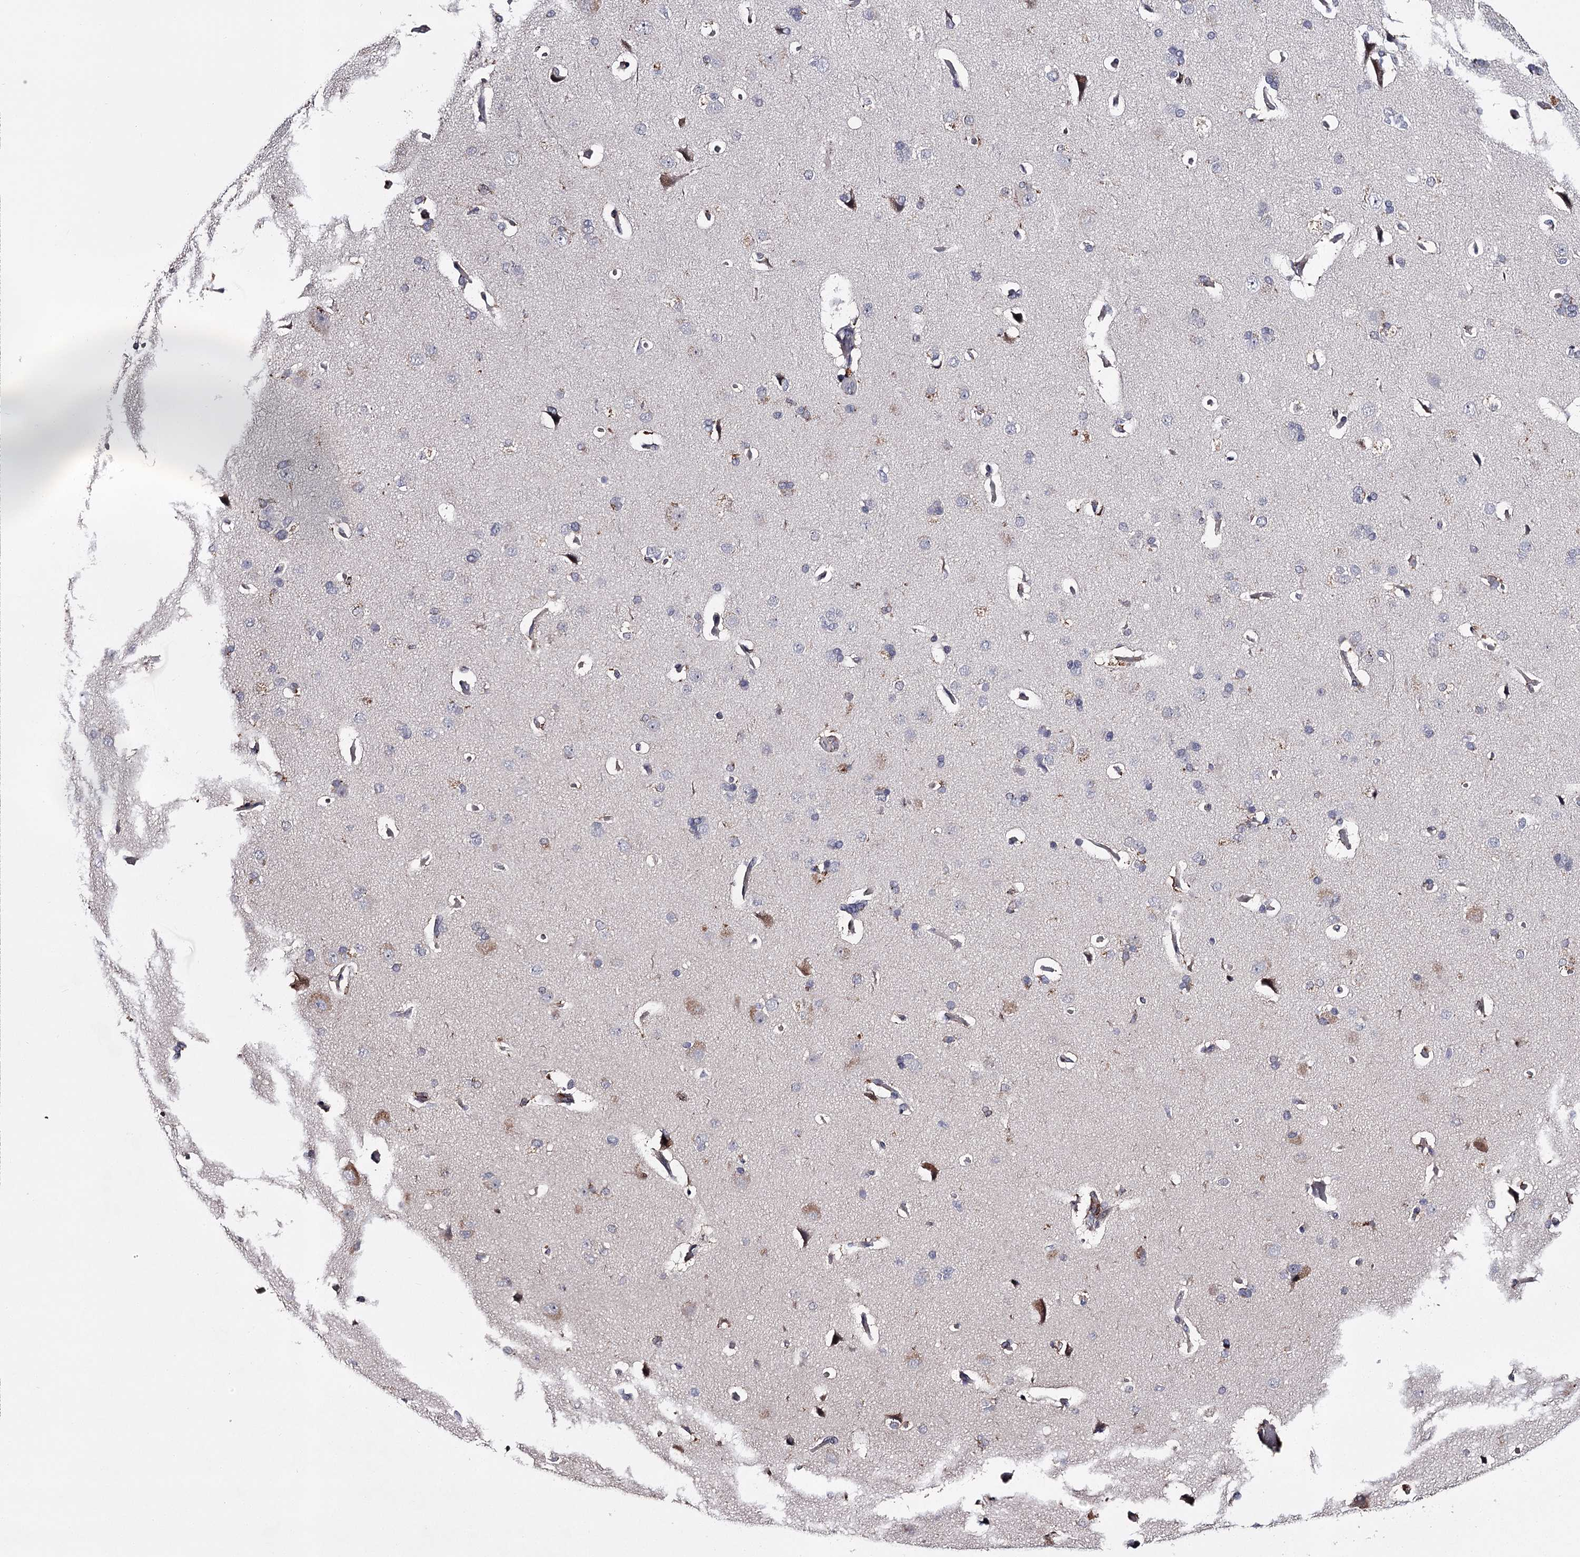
{"staining": {"intensity": "negative", "quantity": "none", "location": "none"}, "tissue": "cerebral cortex", "cell_type": "Endothelial cells", "image_type": "normal", "snomed": [{"axis": "morphology", "description": "Normal tissue, NOS"}, {"axis": "topography", "description": "Cerebral cortex"}], "caption": "A photomicrograph of cerebral cortex stained for a protein displays no brown staining in endothelial cells. (Stains: DAB (3,3'-diaminobenzidine) IHC with hematoxylin counter stain, Microscopy: brightfield microscopy at high magnification).", "gene": "RASSF6", "patient": {"sex": "male", "age": 62}}